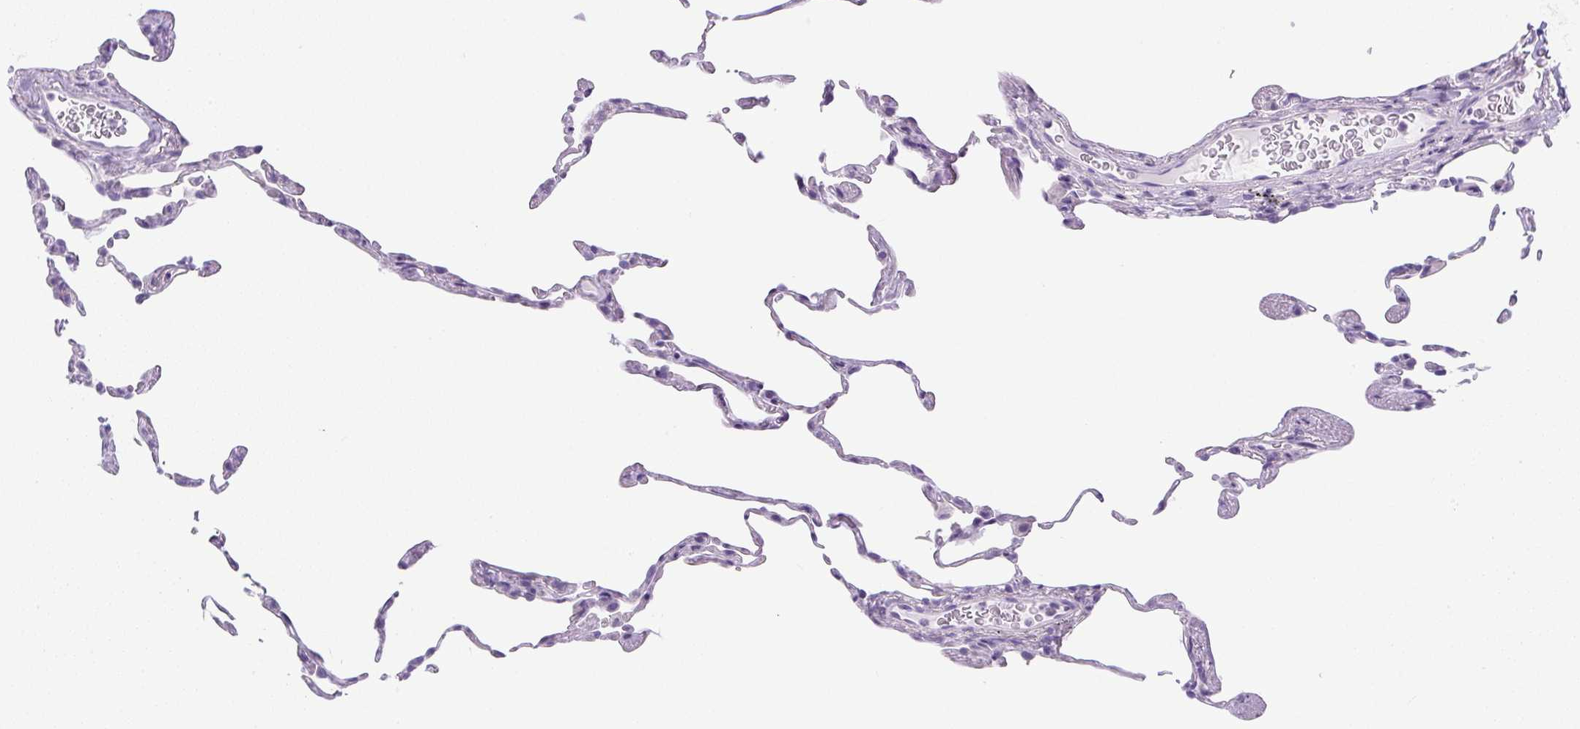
{"staining": {"intensity": "negative", "quantity": "none", "location": "none"}, "tissue": "lung", "cell_type": "Alveolar cells", "image_type": "normal", "snomed": [{"axis": "morphology", "description": "Normal tissue, NOS"}, {"axis": "topography", "description": "Lung"}], "caption": "Immunohistochemistry (IHC) of unremarkable lung shows no staining in alveolar cells. The staining was performed using DAB (3,3'-diaminobenzidine) to visualize the protein expression in brown, while the nuclei were stained in blue with hematoxylin (Magnification: 20x).", "gene": "UBL3", "patient": {"sex": "female", "age": 57}}